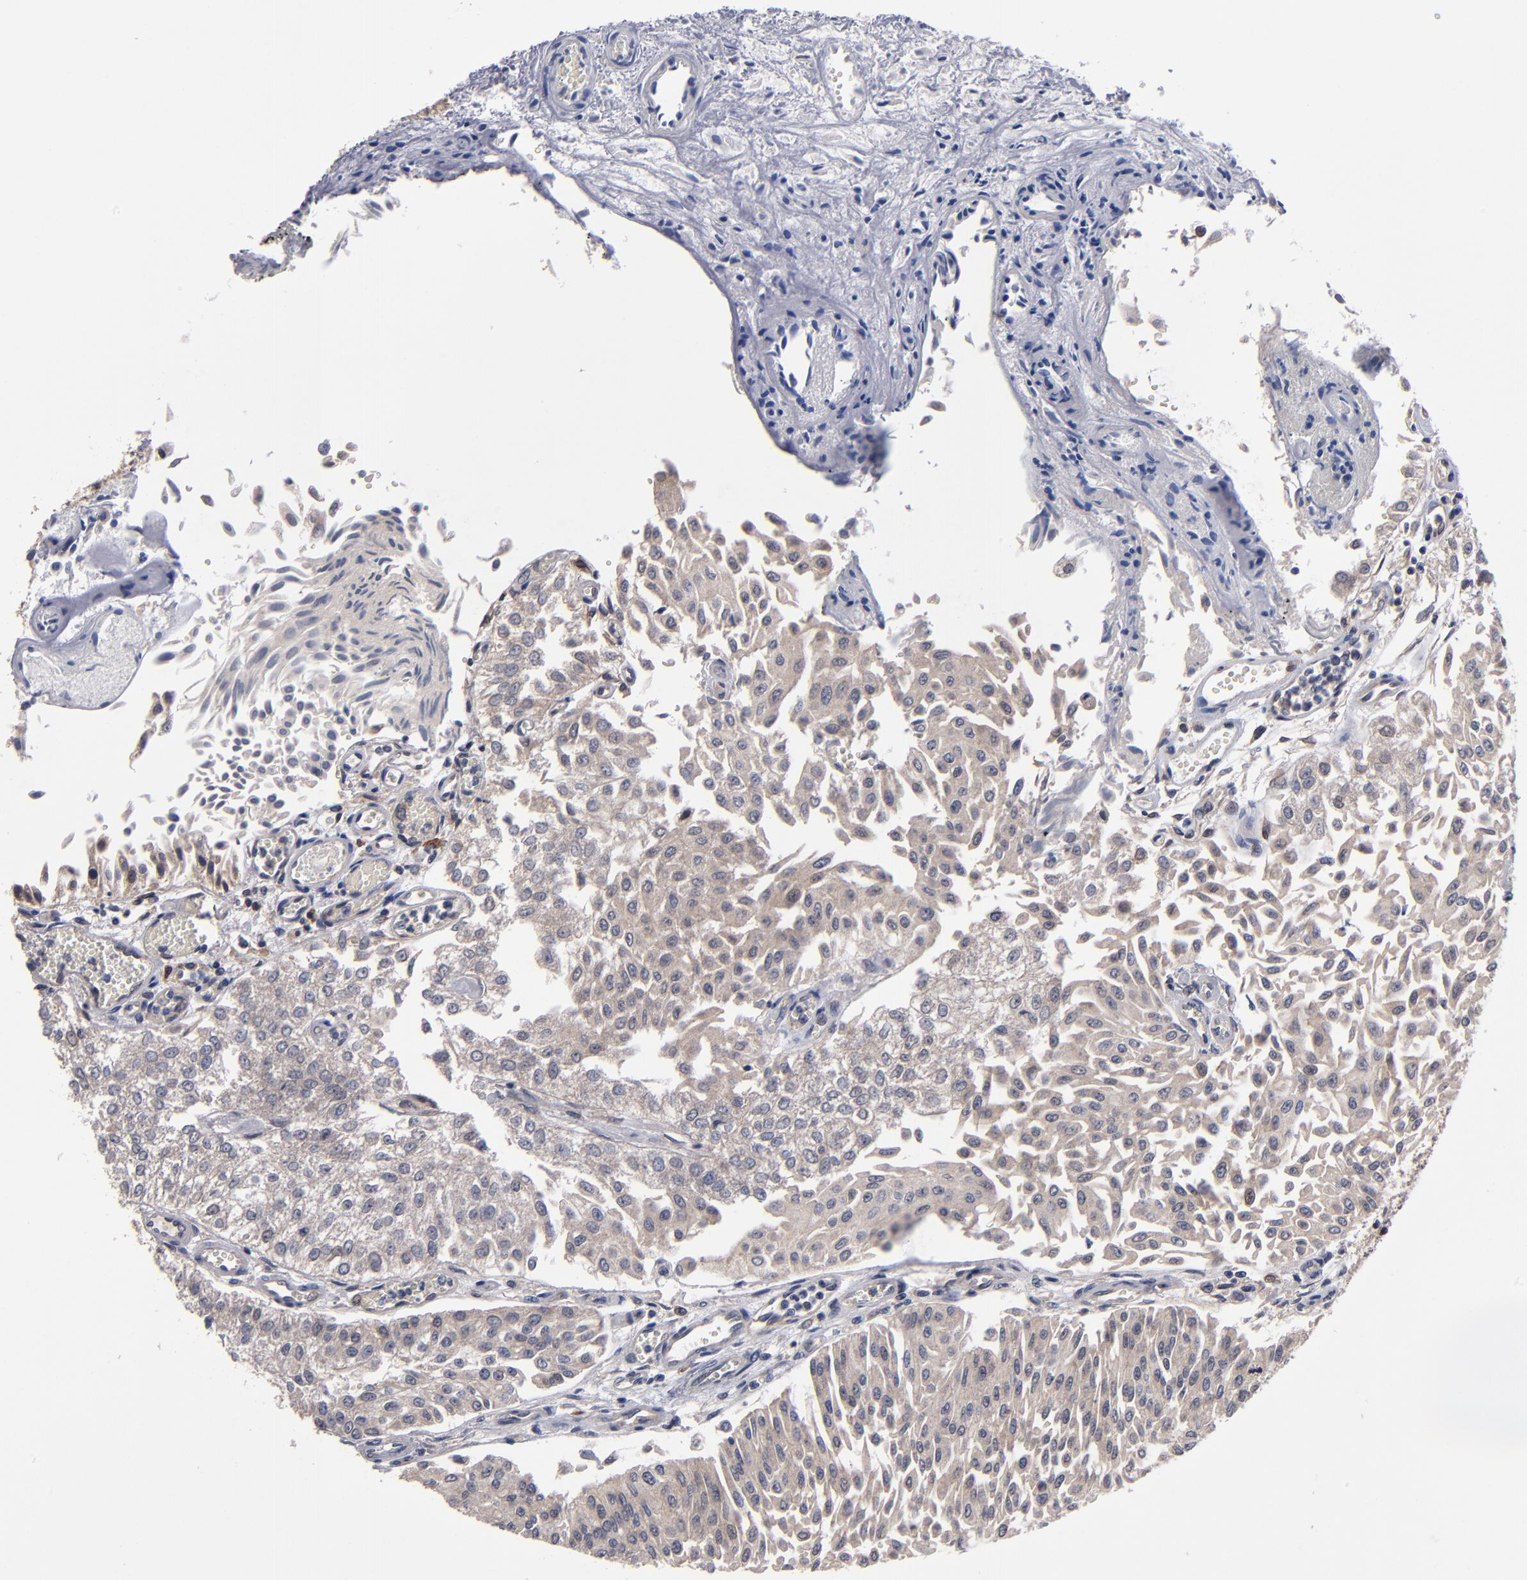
{"staining": {"intensity": "weak", "quantity": "25%-75%", "location": "cytoplasmic/membranous"}, "tissue": "urothelial cancer", "cell_type": "Tumor cells", "image_type": "cancer", "snomed": [{"axis": "morphology", "description": "Urothelial carcinoma, Low grade"}, {"axis": "topography", "description": "Urinary bladder"}], "caption": "Immunohistochemical staining of human low-grade urothelial carcinoma exhibits low levels of weak cytoplasmic/membranous protein expression in about 25%-75% of tumor cells.", "gene": "ALG13", "patient": {"sex": "male", "age": 86}}